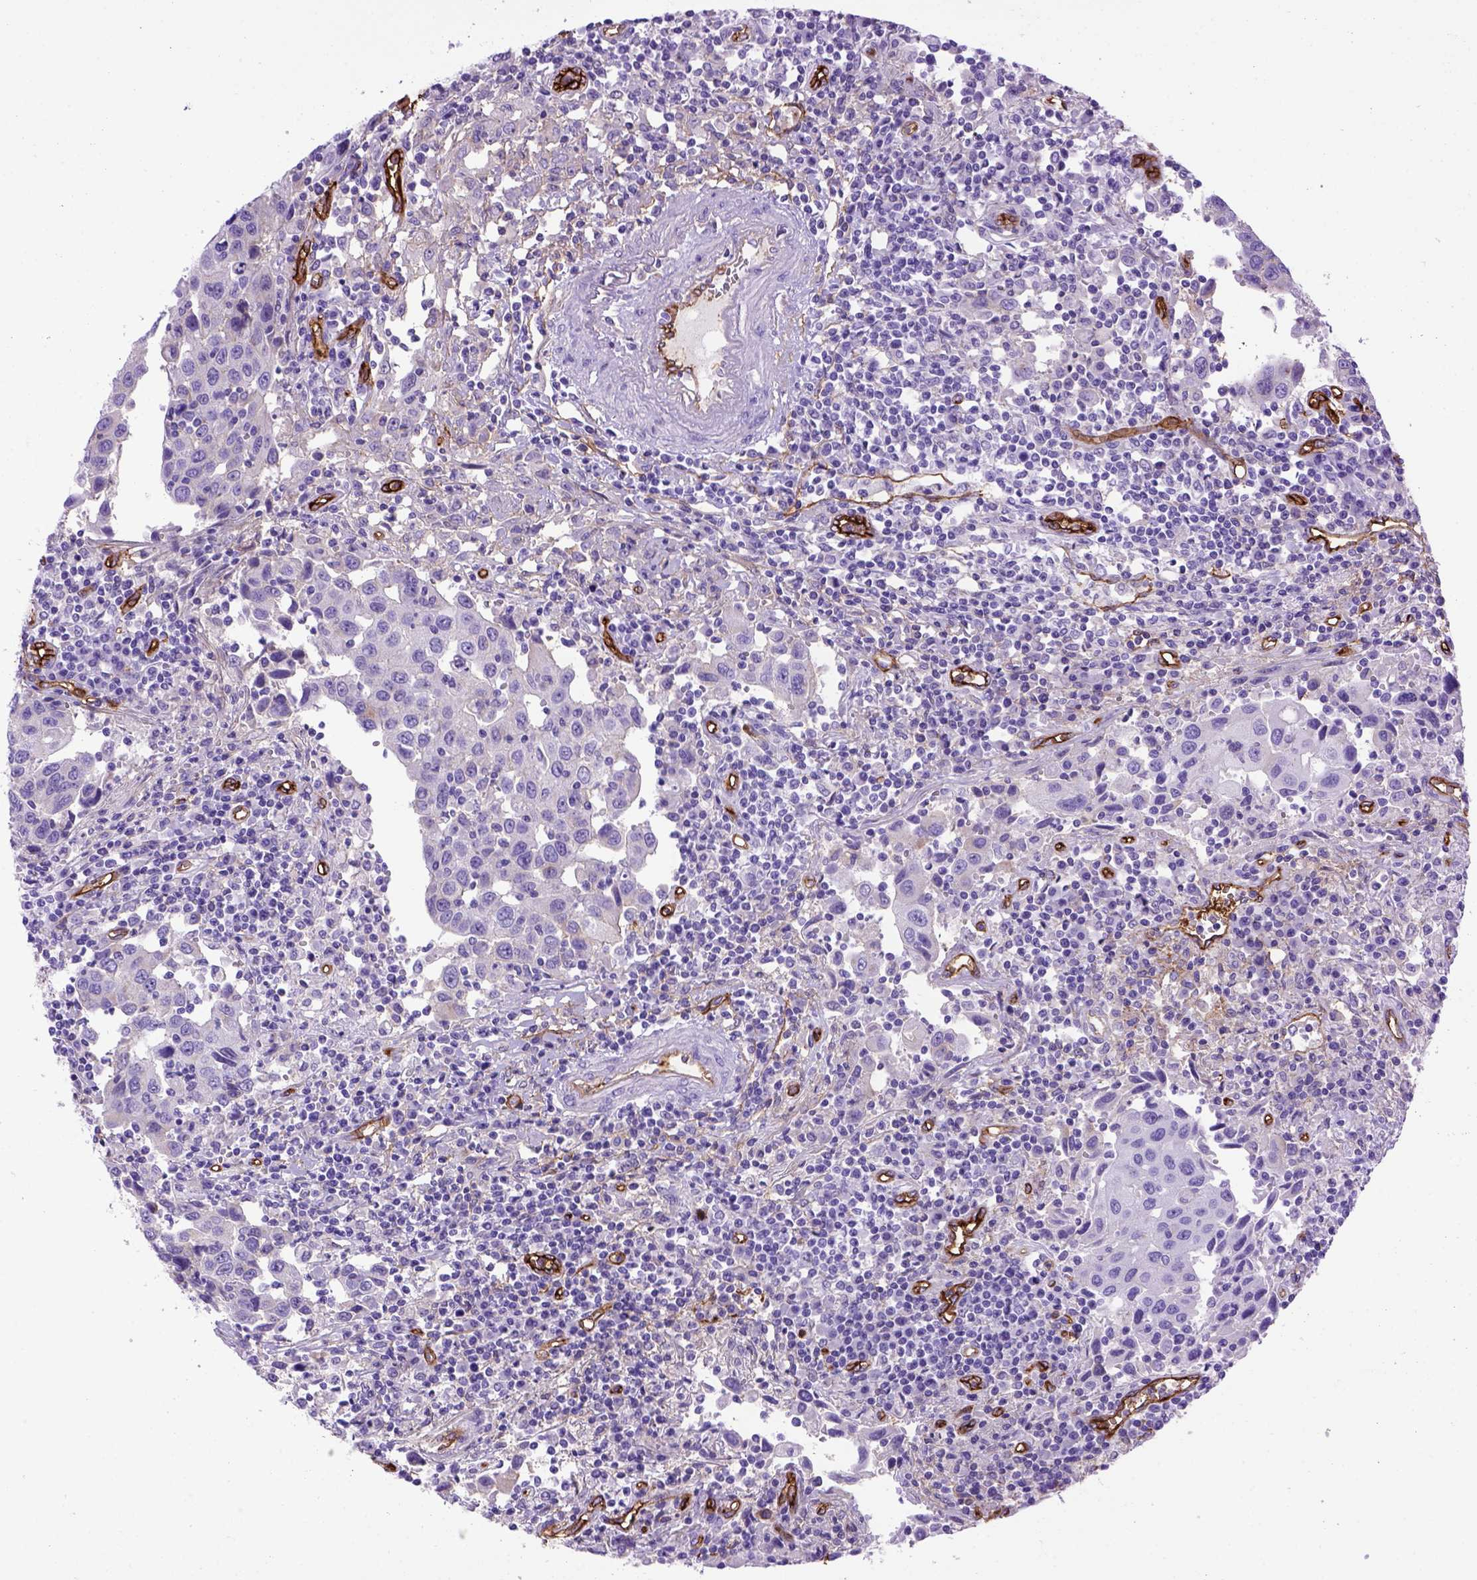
{"staining": {"intensity": "negative", "quantity": "none", "location": "none"}, "tissue": "urothelial cancer", "cell_type": "Tumor cells", "image_type": "cancer", "snomed": [{"axis": "morphology", "description": "Urothelial carcinoma, High grade"}, {"axis": "topography", "description": "Urinary bladder"}], "caption": "Immunohistochemical staining of urothelial carcinoma (high-grade) shows no significant expression in tumor cells.", "gene": "ENG", "patient": {"sex": "female", "age": 85}}